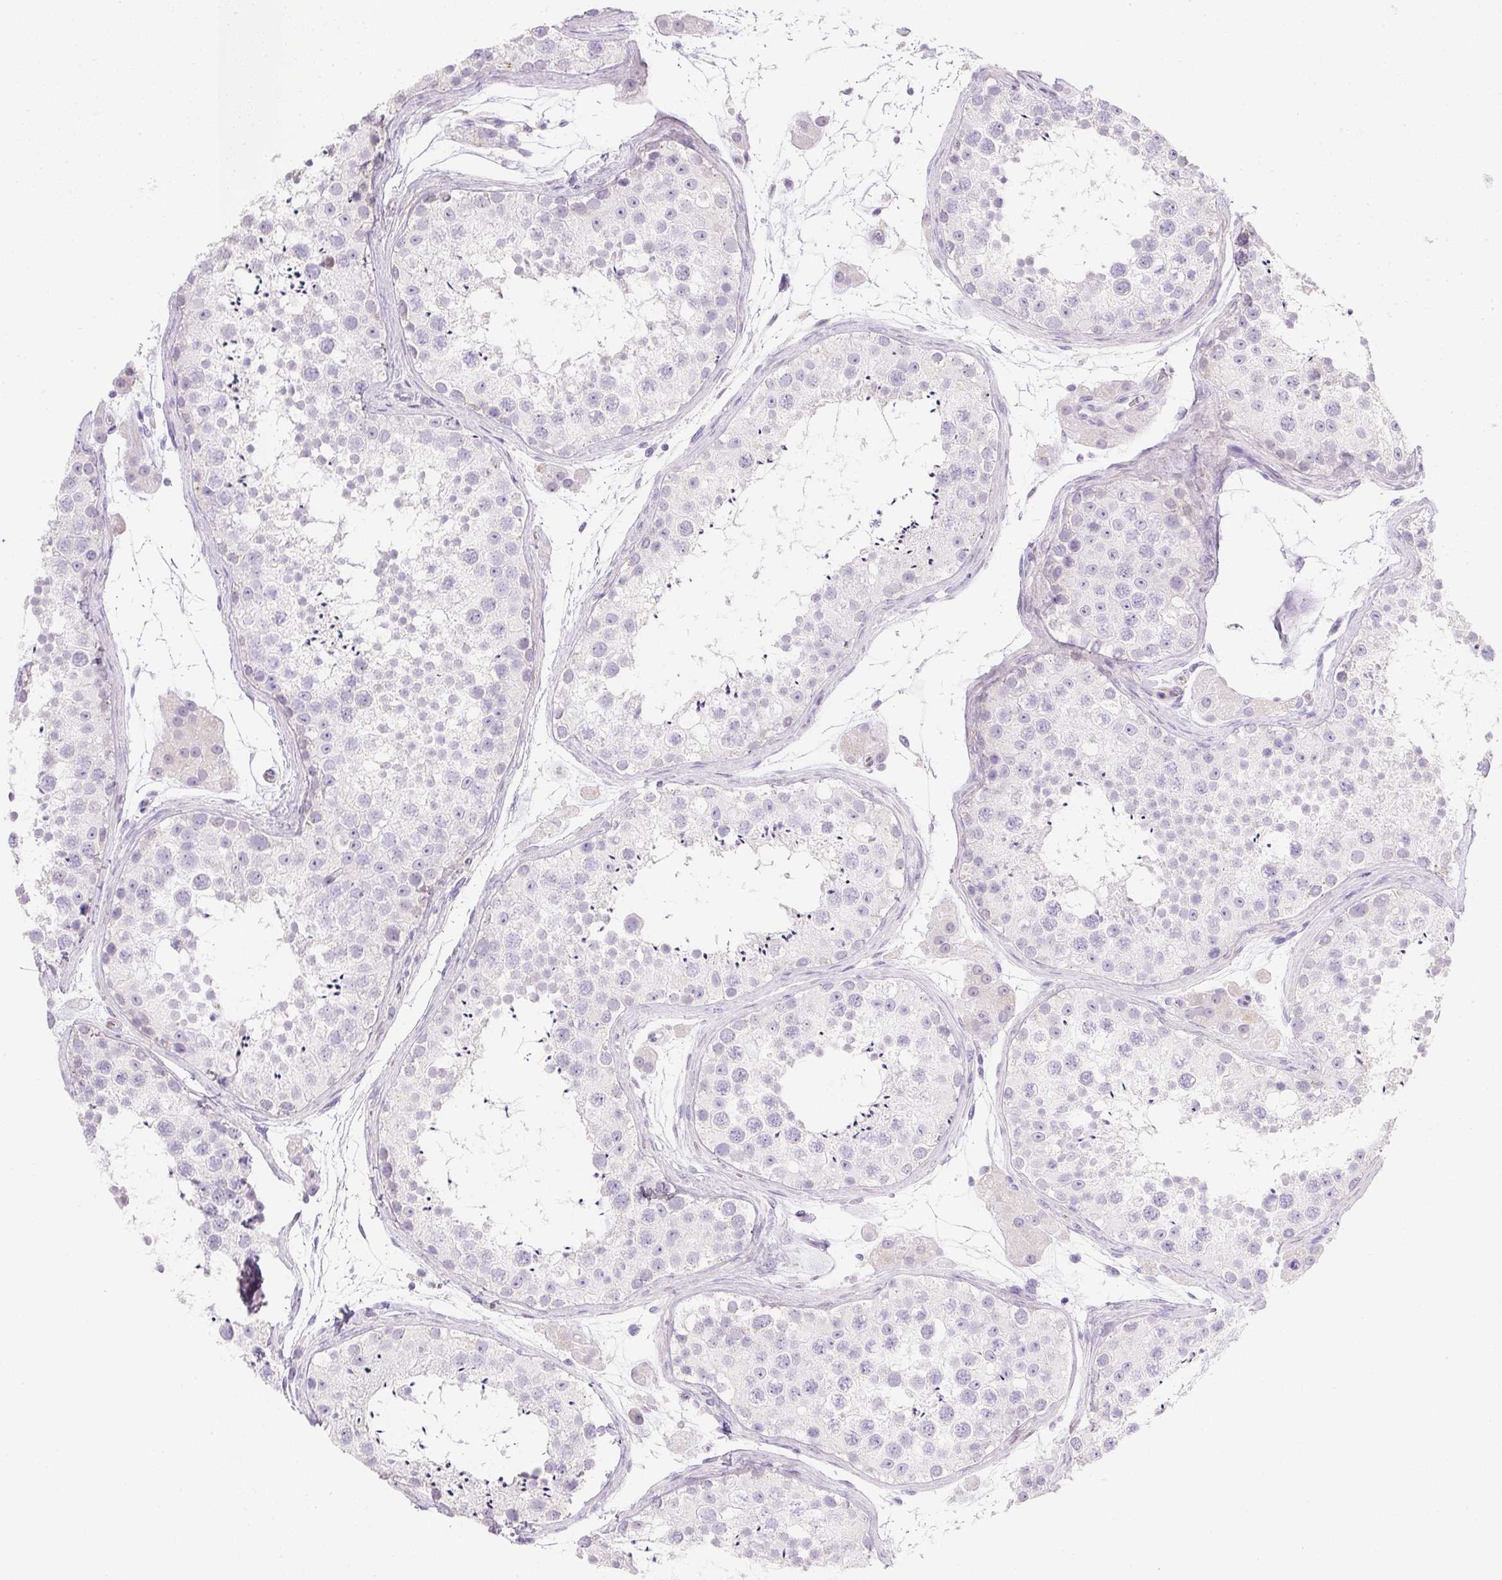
{"staining": {"intensity": "negative", "quantity": "none", "location": "none"}, "tissue": "testis", "cell_type": "Cells in seminiferous ducts", "image_type": "normal", "snomed": [{"axis": "morphology", "description": "Normal tissue, NOS"}, {"axis": "topography", "description": "Testis"}], "caption": "This is an IHC image of benign human testis. There is no staining in cells in seminiferous ducts.", "gene": "KCNE2", "patient": {"sex": "male", "age": 41}}